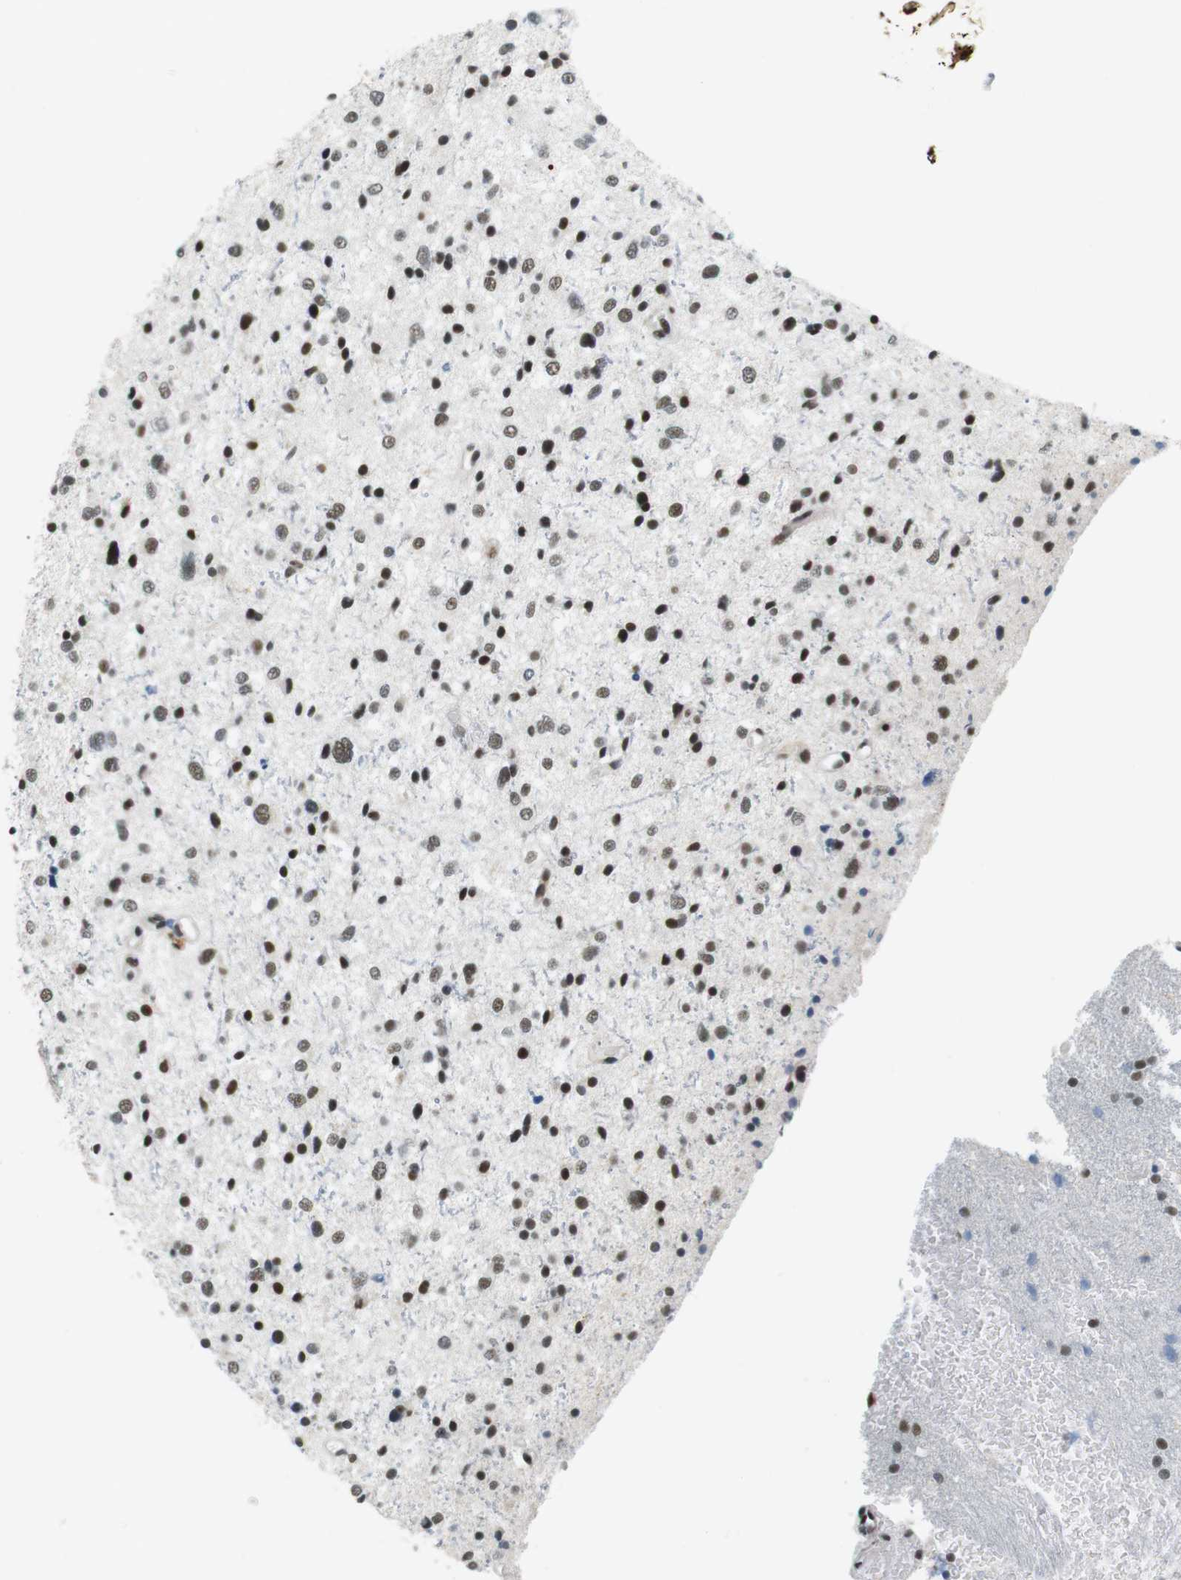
{"staining": {"intensity": "strong", "quantity": ">75%", "location": "nuclear"}, "tissue": "glioma", "cell_type": "Tumor cells", "image_type": "cancer", "snomed": [{"axis": "morphology", "description": "Glioma, malignant, Low grade"}, {"axis": "topography", "description": "Brain"}], "caption": "There is high levels of strong nuclear expression in tumor cells of malignant glioma (low-grade), as demonstrated by immunohistochemical staining (brown color).", "gene": "RNF38", "patient": {"sex": "female", "age": 37}}